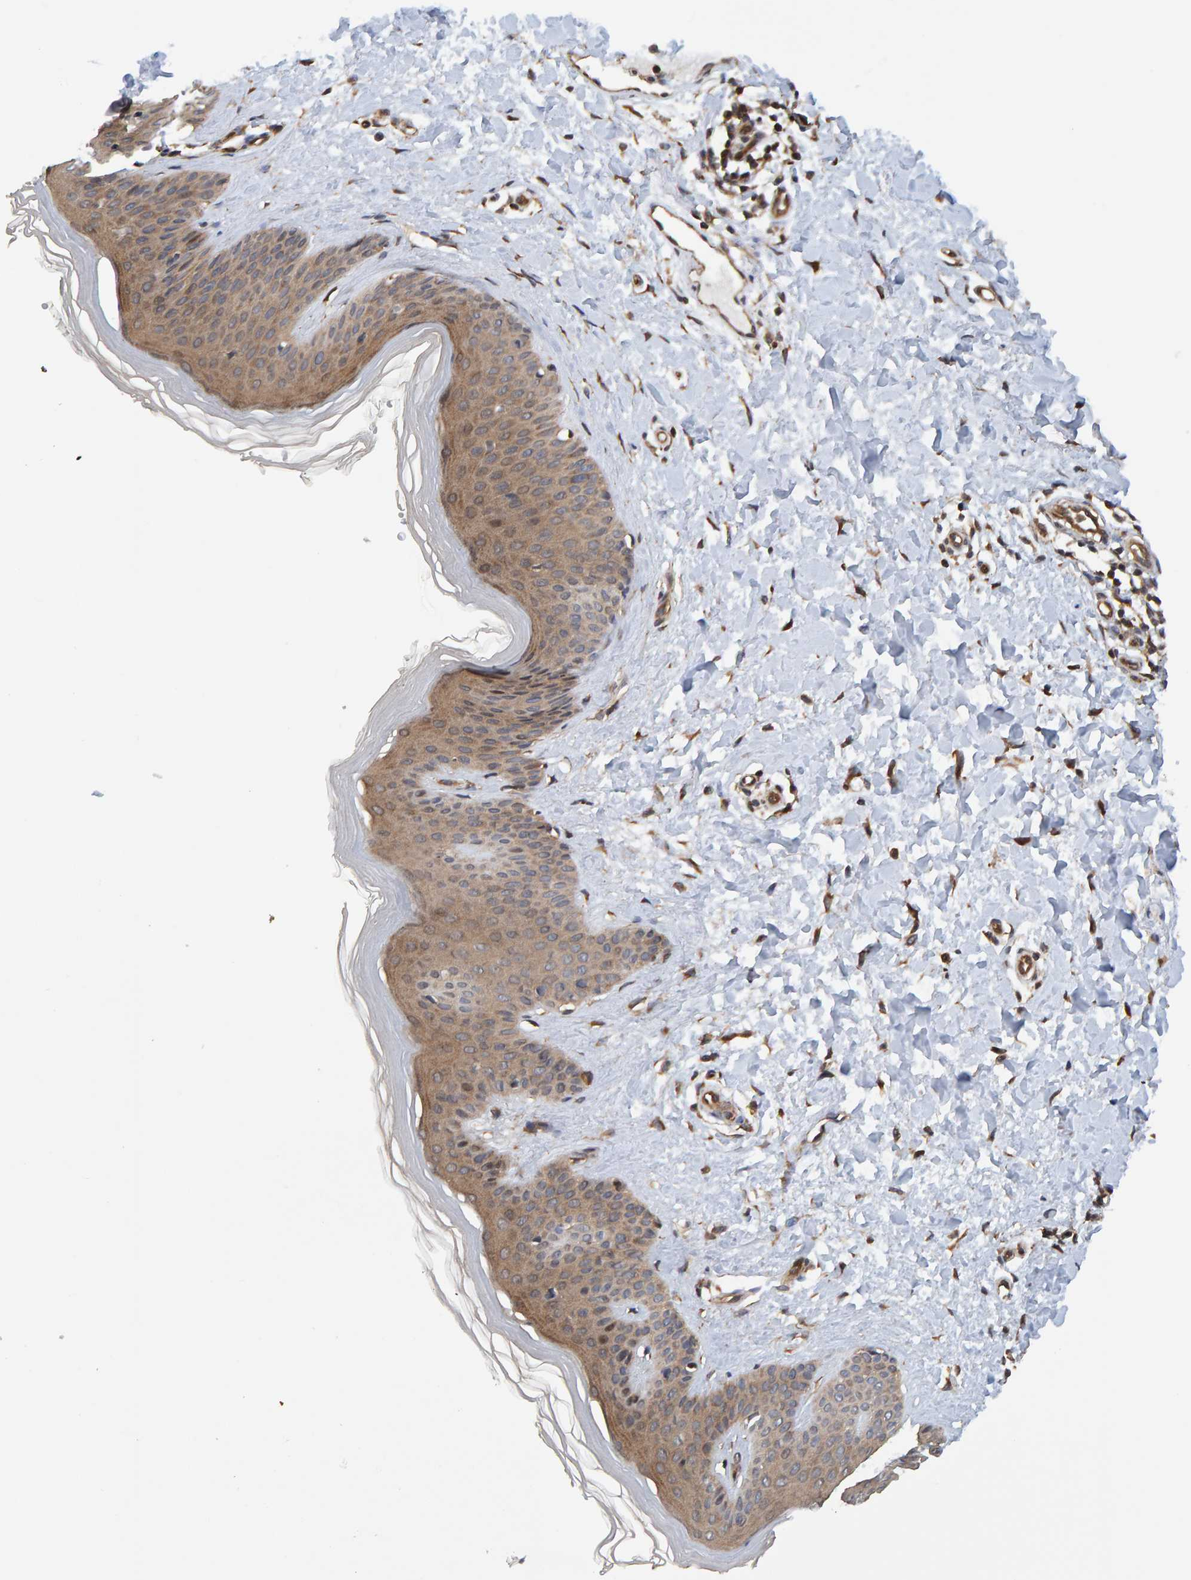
{"staining": {"intensity": "moderate", "quantity": ">75%", "location": "cytoplasmic/membranous"}, "tissue": "skin", "cell_type": "Fibroblasts", "image_type": "normal", "snomed": [{"axis": "morphology", "description": "Normal tissue, NOS"}, {"axis": "morphology", "description": "Malignant melanoma, Metastatic site"}, {"axis": "topography", "description": "Skin"}], "caption": "Fibroblasts show medium levels of moderate cytoplasmic/membranous expression in approximately >75% of cells in normal skin. (DAB IHC, brown staining for protein, blue staining for nuclei).", "gene": "SCRN2", "patient": {"sex": "male", "age": 41}}